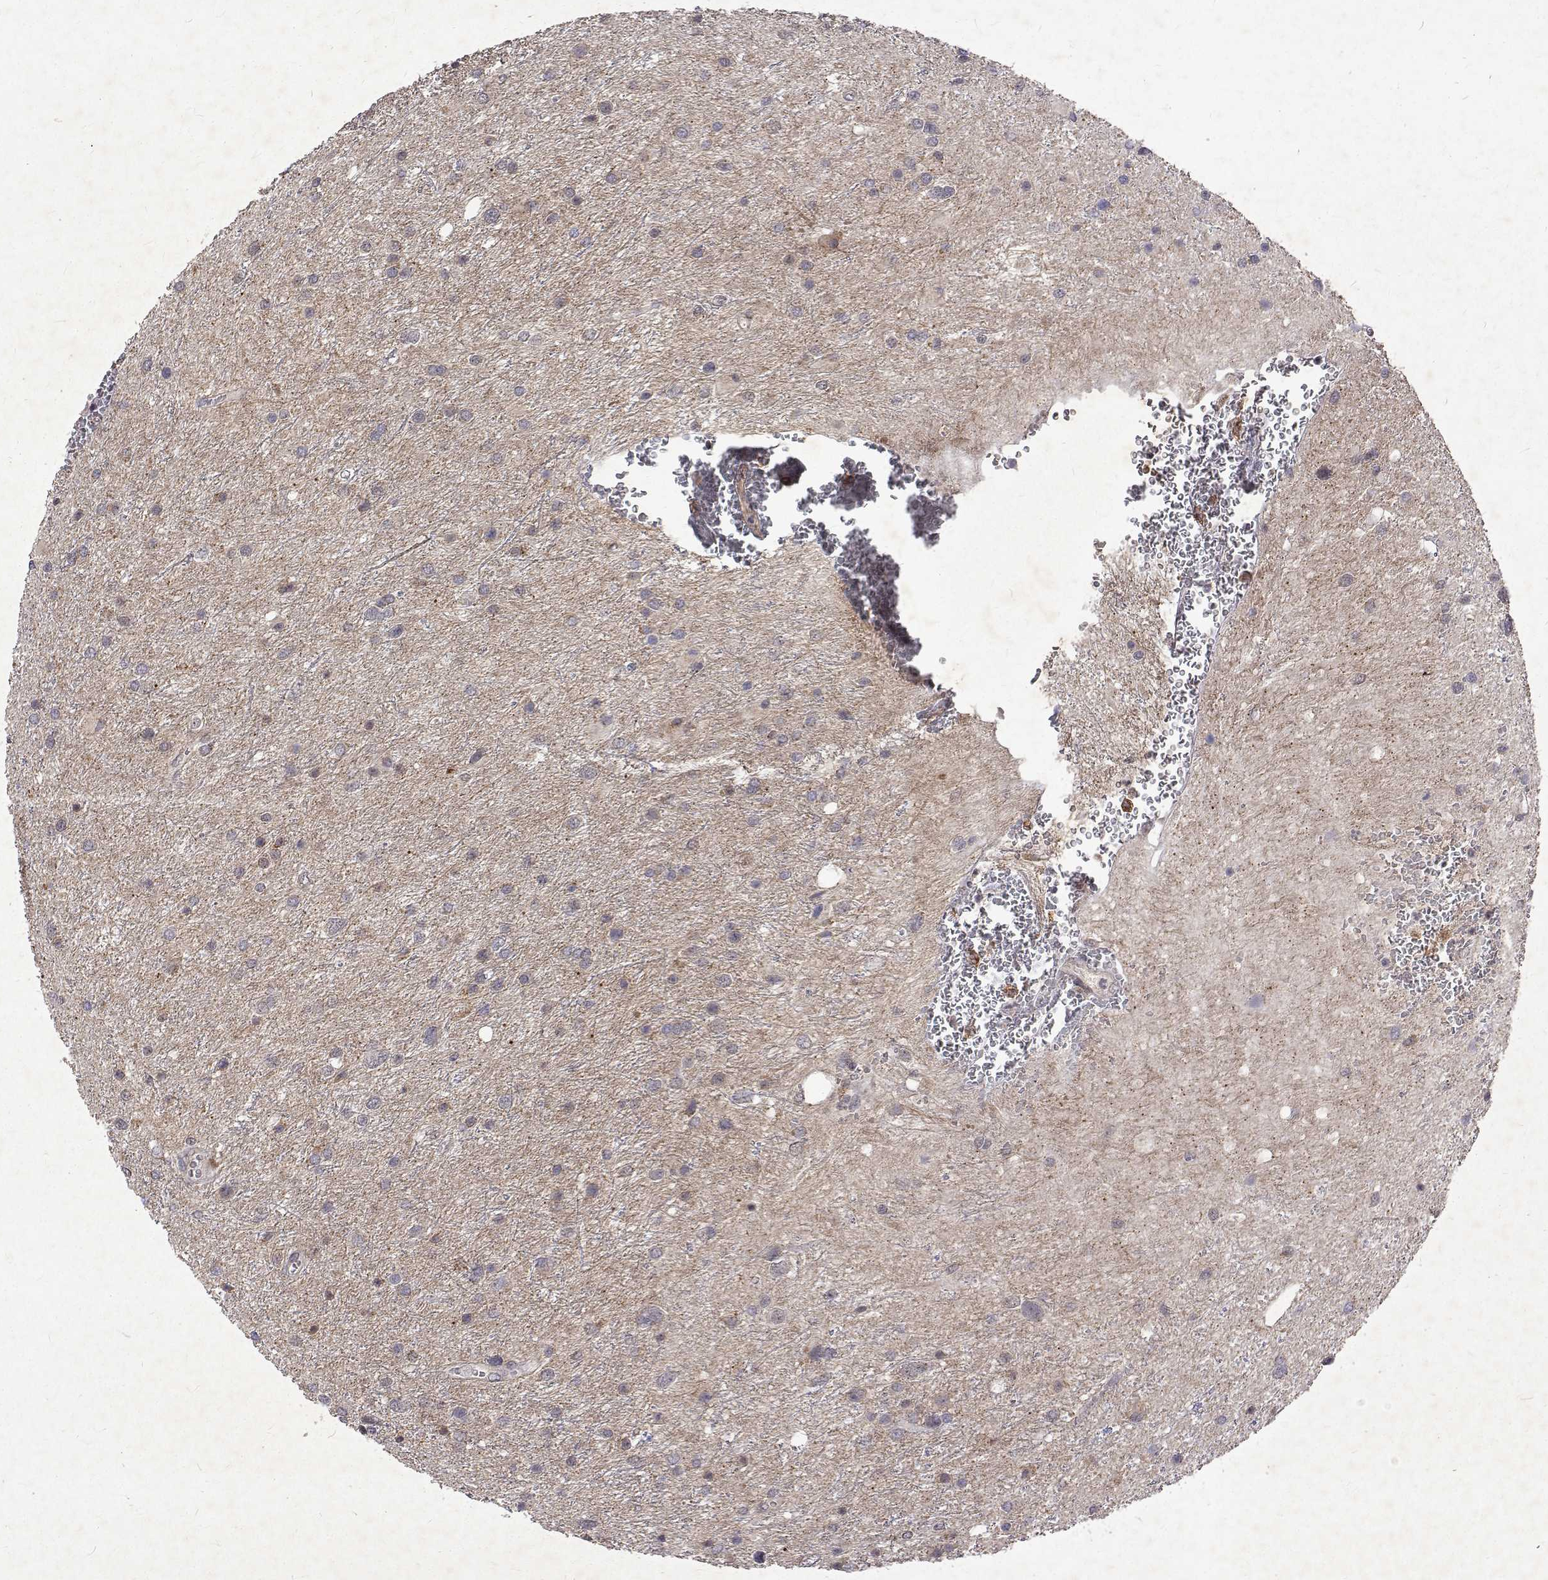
{"staining": {"intensity": "negative", "quantity": "none", "location": "none"}, "tissue": "glioma", "cell_type": "Tumor cells", "image_type": "cancer", "snomed": [{"axis": "morphology", "description": "Glioma, malignant, Low grade"}, {"axis": "topography", "description": "Brain"}], "caption": "Immunohistochemistry (IHC) of glioma shows no expression in tumor cells.", "gene": "ALKBH8", "patient": {"sex": "female", "age": 32}}